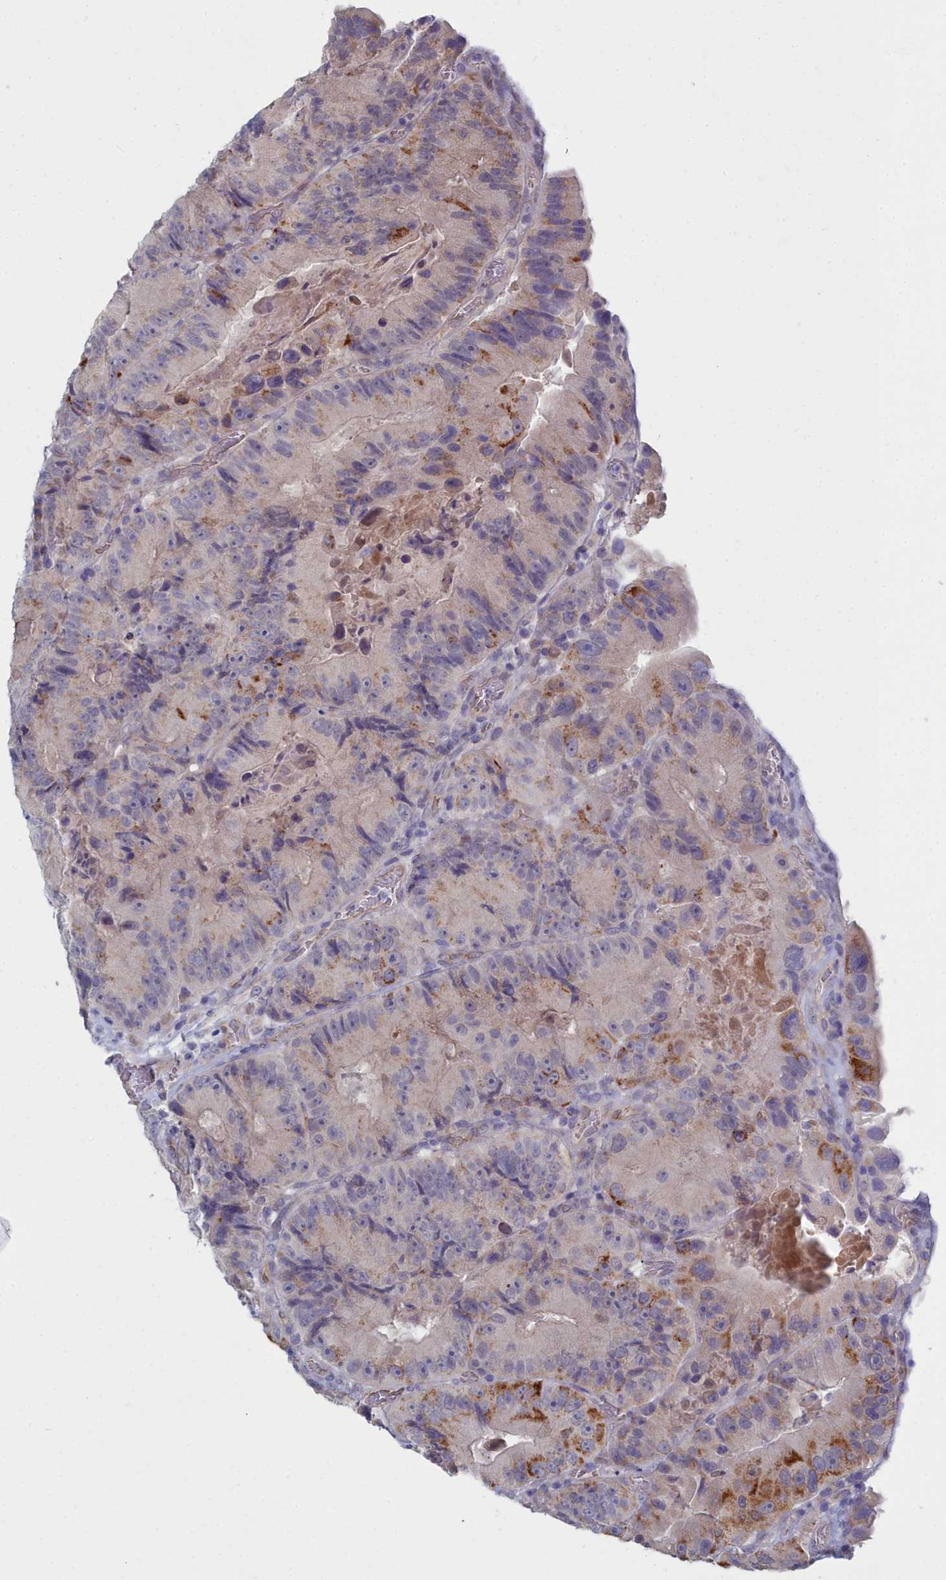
{"staining": {"intensity": "moderate", "quantity": "25%-75%", "location": "cytoplasmic/membranous"}, "tissue": "colorectal cancer", "cell_type": "Tumor cells", "image_type": "cancer", "snomed": [{"axis": "morphology", "description": "Adenocarcinoma, NOS"}, {"axis": "topography", "description": "Colon"}], "caption": "Immunohistochemistry (IHC) histopathology image of colorectal cancer stained for a protein (brown), which demonstrates medium levels of moderate cytoplasmic/membranous positivity in about 25%-75% of tumor cells.", "gene": "RDX", "patient": {"sex": "female", "age": 86}}